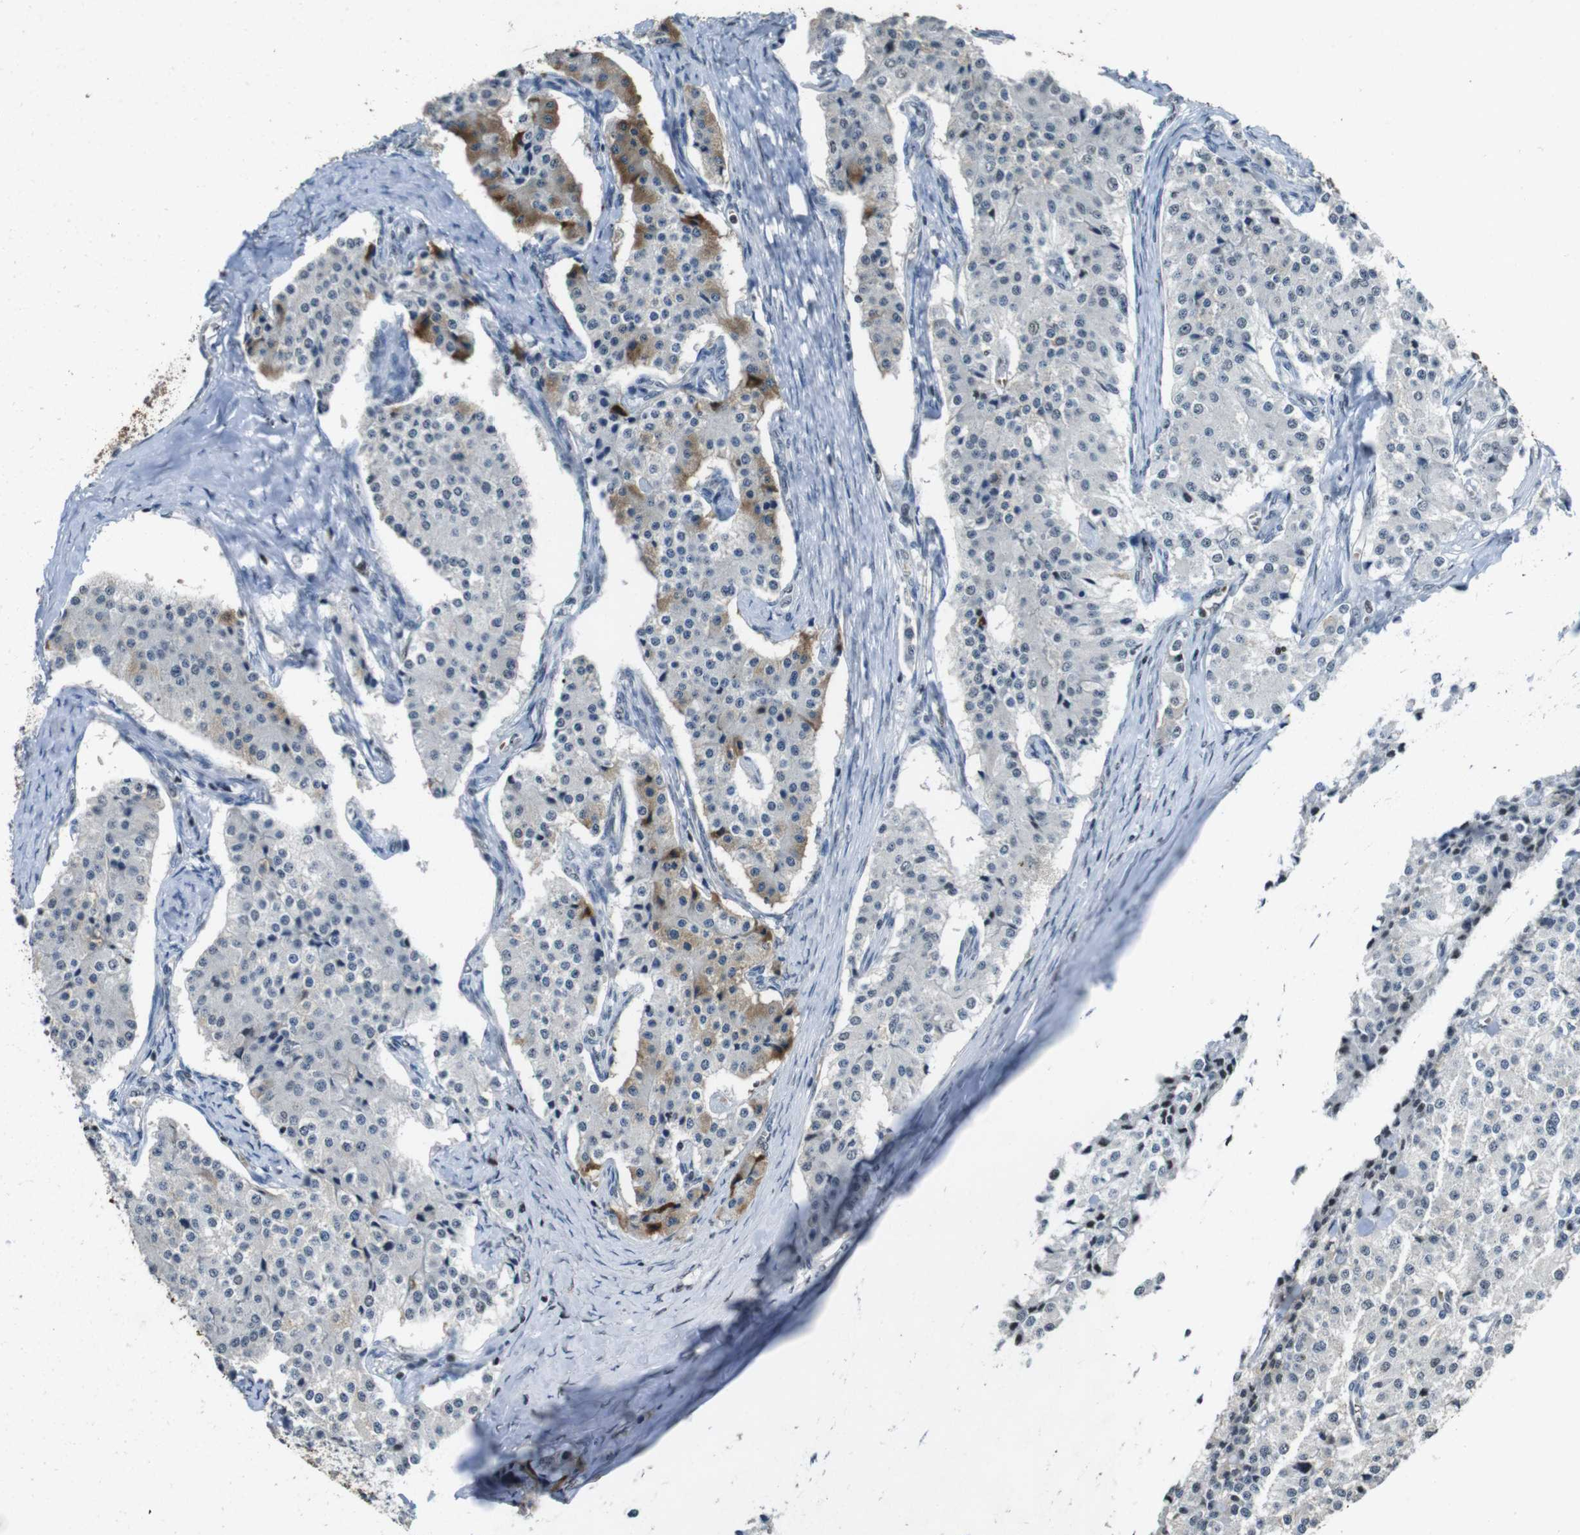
{"staining": {"intensity": "moderate", "quantity": "<25%", "location": "cytoplasmic/membranous"}, "tissue": "carcinoid", "cell_type": "Tumor cells", "image_type": "cancer", "snomed": [{"axis": "morphology", "description": "Carcinoid, malignant, NOS"}, {"axis": "topography", "description": "Colon"}], "caption": "A high-resolution image shows immunohistochemistry staining of carcinoid, which shows moderate cytoplasmic/membranous expression in about <25% of tumor cells.", "gene": "CSNK2B", "patient": {"sex": "female", "age": 52}}